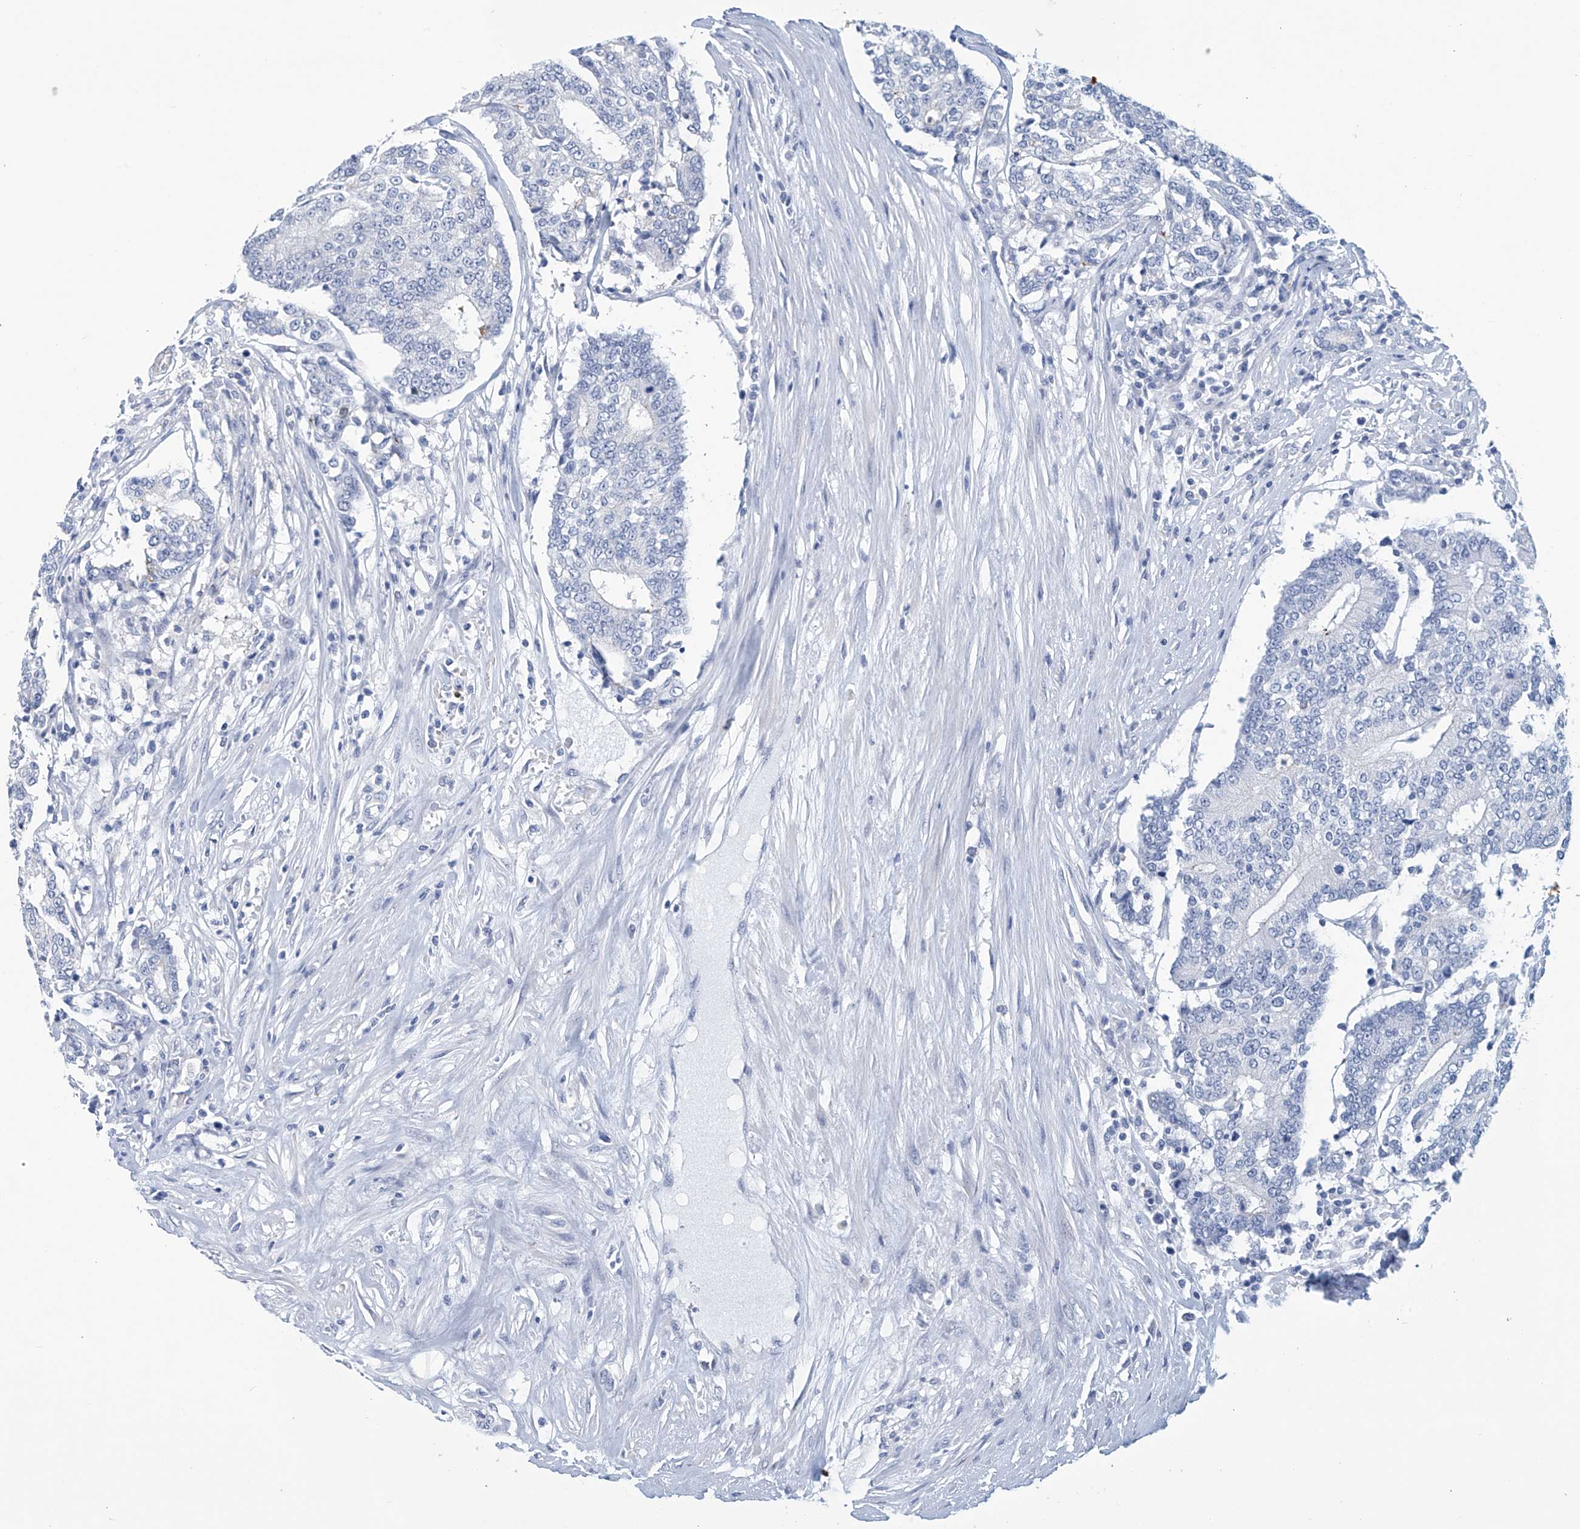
{"staining": {"intensity": "negative", "quantity": "none", "location": "none"}, "tissue": "prostate cancer", "cell_type": "Tumor cells", "image_type": "cancer", "snomed": [{"axis": "morphology", "description": "Normal tissue, NOS"}, {"axis": "morphology", "description": "Adenocarcinoma, High grade"}, {"axis": "topography", "description": "Prostate"}, {"axis": "topography", "description": "Seminal veicle"}], "caption": "The photomicrograph shows no staining of tumor cells in prostate cancer. (DAB (3,3'-diaminobenzidine) IHC, high magnification).", "gene": "DSP", "patient": {"sex": "male", "age": 55}}